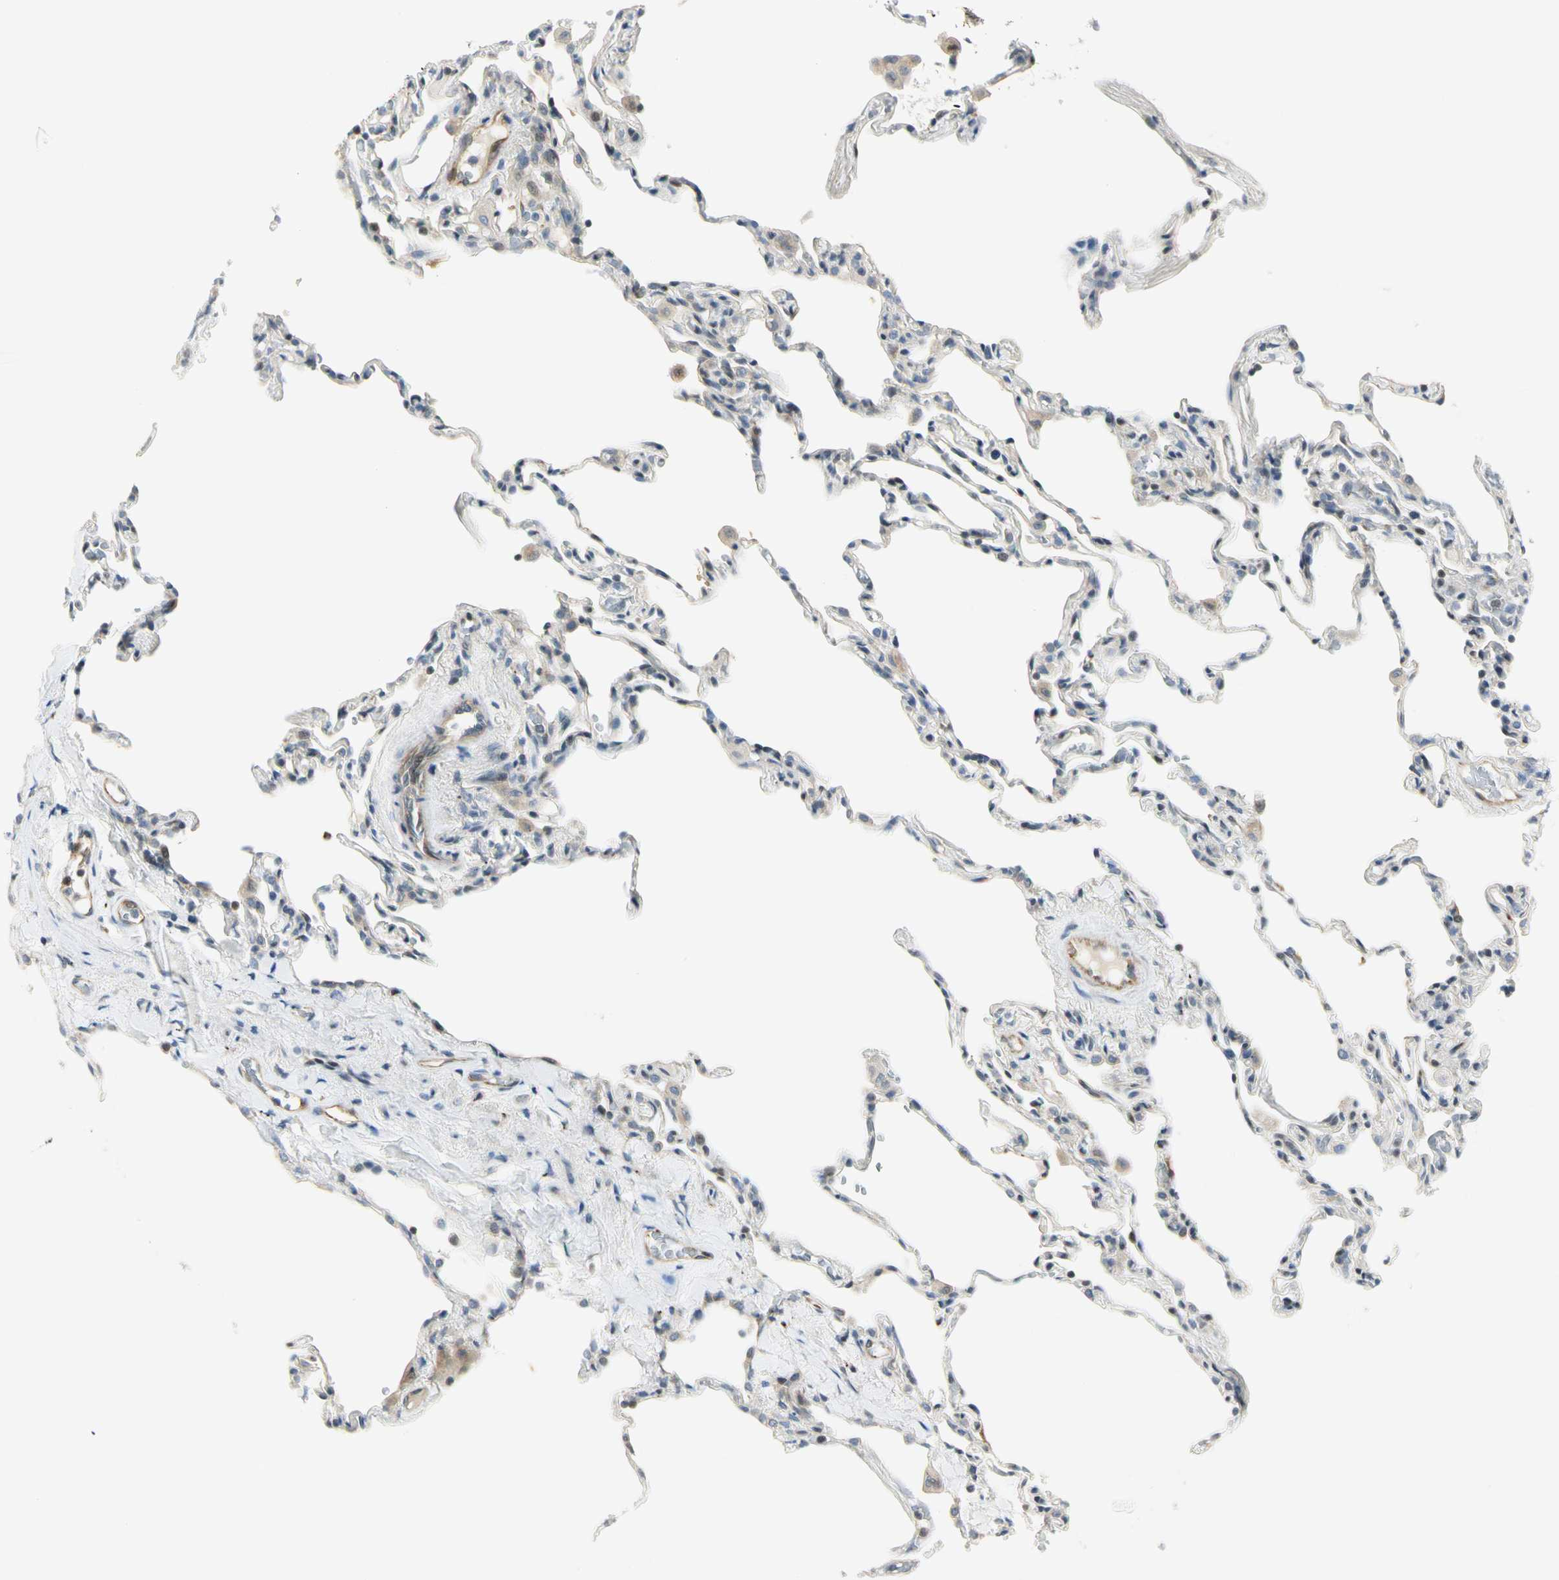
{"staining": {"intensity": "weak", "quantity": "<25%", "location": "cytoplasmic/membranous"}, "tissue": "lung", "cell_type": "Alveolar cells", "image_type": "normal", "snomed": [{"axis": "morphology", "description": "Normal tissue, NOS"}, {"axis": "topography", "description": "Lung"}], "caption": "High power microscopy histopathology image of an immunohistochemistry photomicrograph of normal lung, revealing no significant positivity in alveolar cells. Brightfield microscopy of immunohistochemistry (IHC) stained with DAB (3,3'-diaminobenzidine) (brown) and hematoxylin (blue), captured at high magnification.", "gene": "NPDC1", "patient": {"sex": "male", "age": 59}}